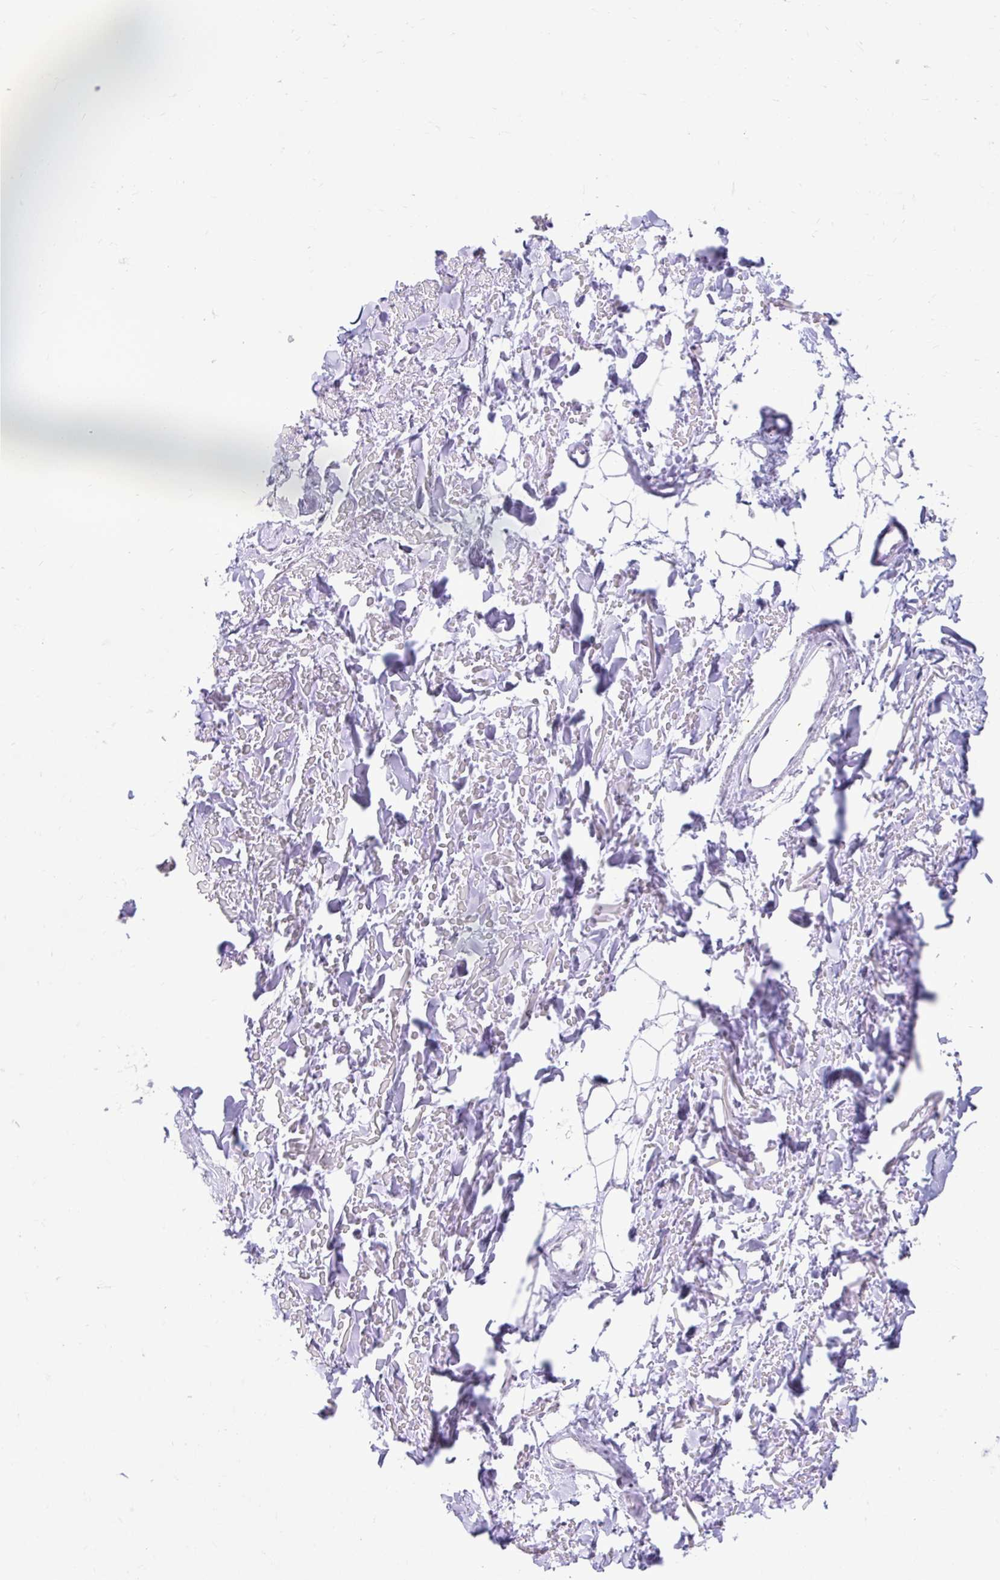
{"staining": {"intensity": "negative", "quantity": "none", "location": "none"}, "tissue": "adipose tissue", "cell_type": "Adipocytes", "image_type": "normal", "snomed": [{"axis": "morphology", "description": "Normal tissue, NOS"}, {"axis": "topography", "description": "Cartilage tissue"}], "caption": "An image of human adipose tissue is negative for staining in adipocytes. Nuclei are stained in blue.", "gene": "KHDRBS1", "patient": {"sex": "male", "age": 57}}